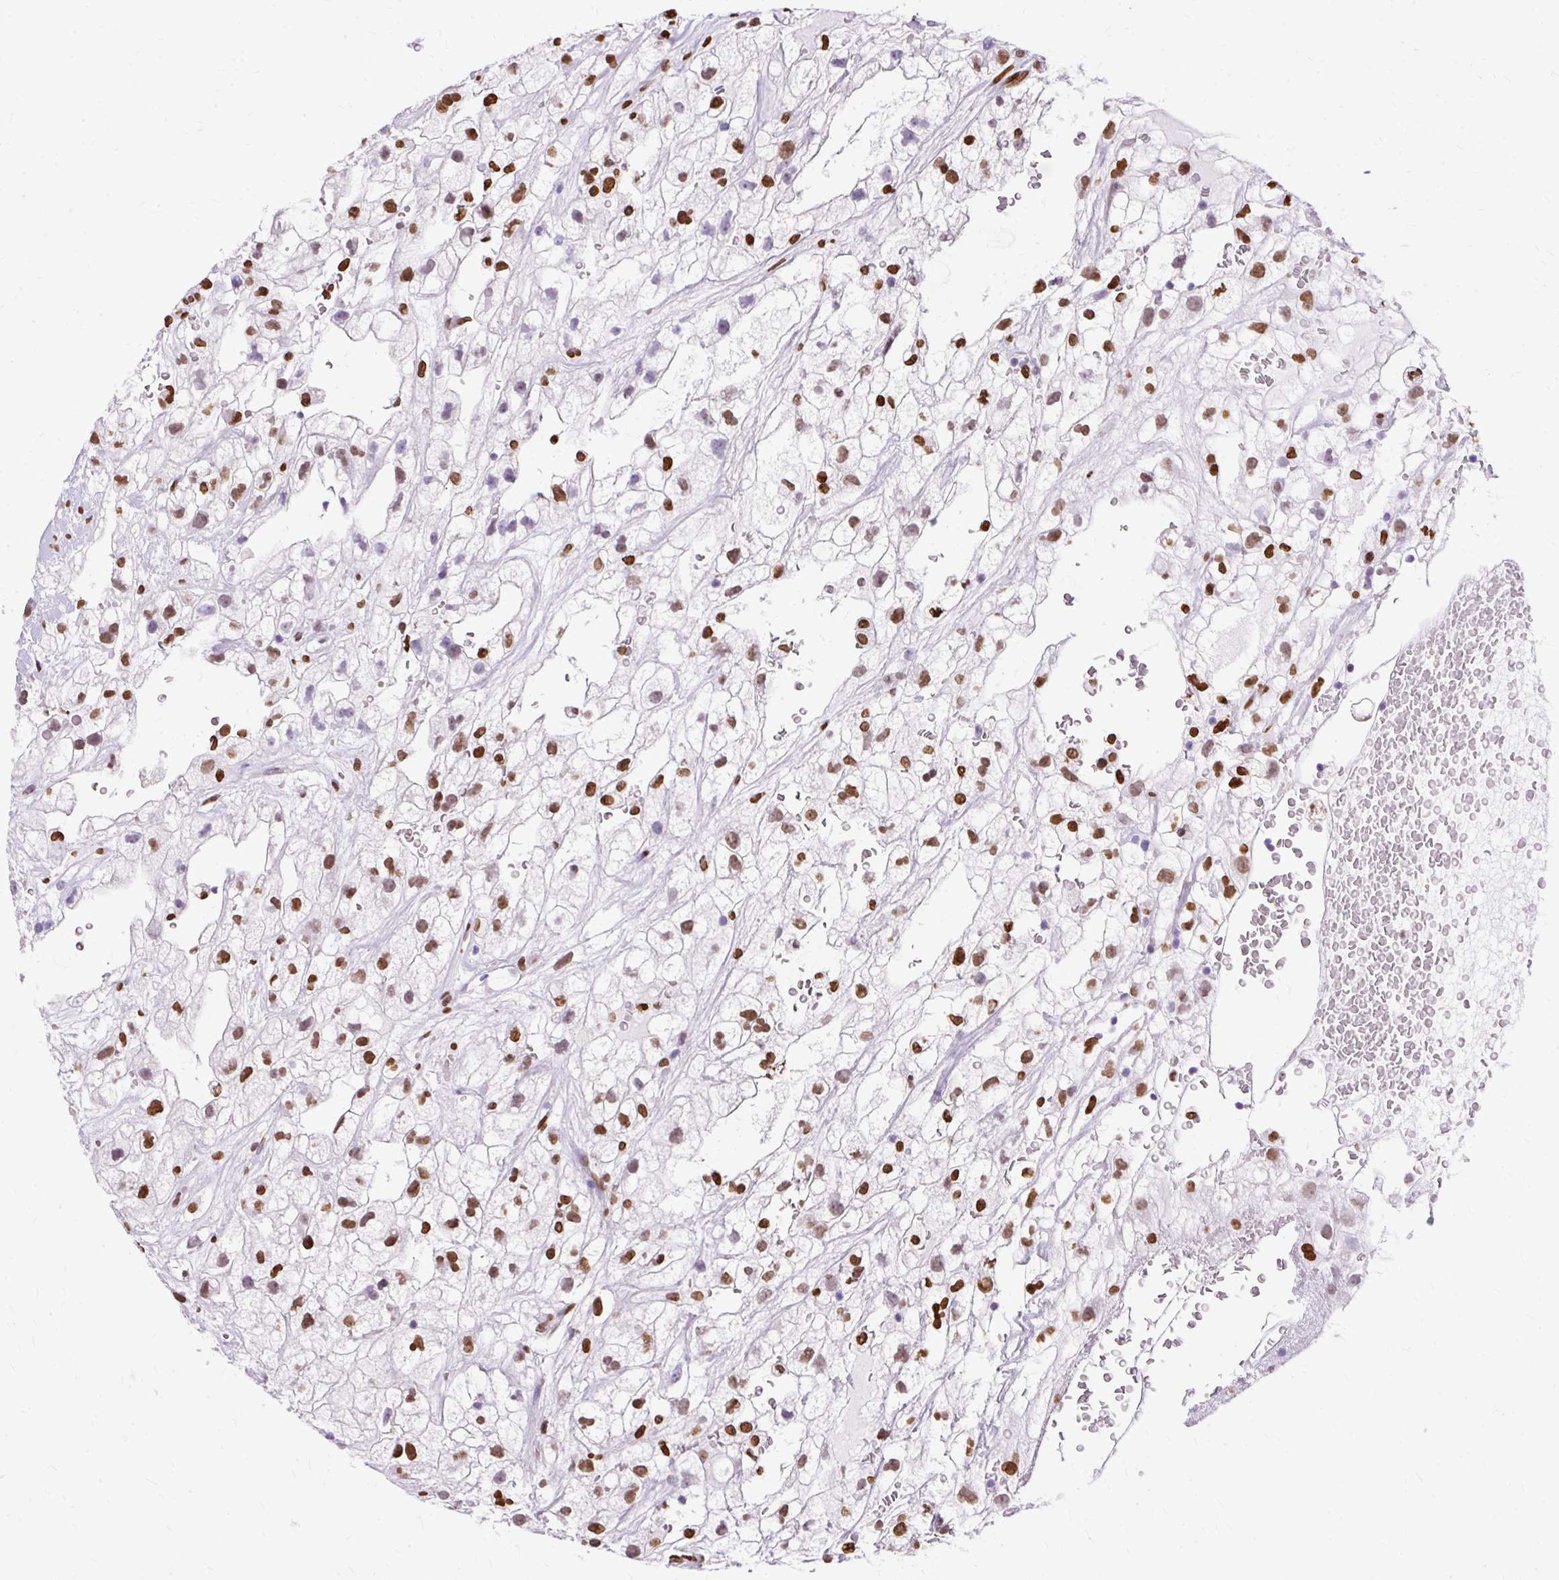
{"staining": {"intensity": "strong", "quantity": ">75%", "location": "nuclear"}, "tissue": "renal cancer", "cell_type": "Tumor cells", "image_type": "cancer", "snomed": [{"axis": "morphology", "description": "Adenocarcinoma, NOS"}, {"axis": "topography", "description": "Kidney"}], "caption": "High-magnification brightfield microscopy of renal cancer stained with DAB (3,3'-diaminobenzidine) (brown) and counterstained with hematoxylin (blue). tumor cells exhibit strong nuclear expression is seen in approximately>75% of cells. (DAB (3,3'-diaminobenzidine) IHC with brightfield microscopy, high magnification).", "gene": "TMEM184C", "patient": {"sex": "male", "age": 59}}